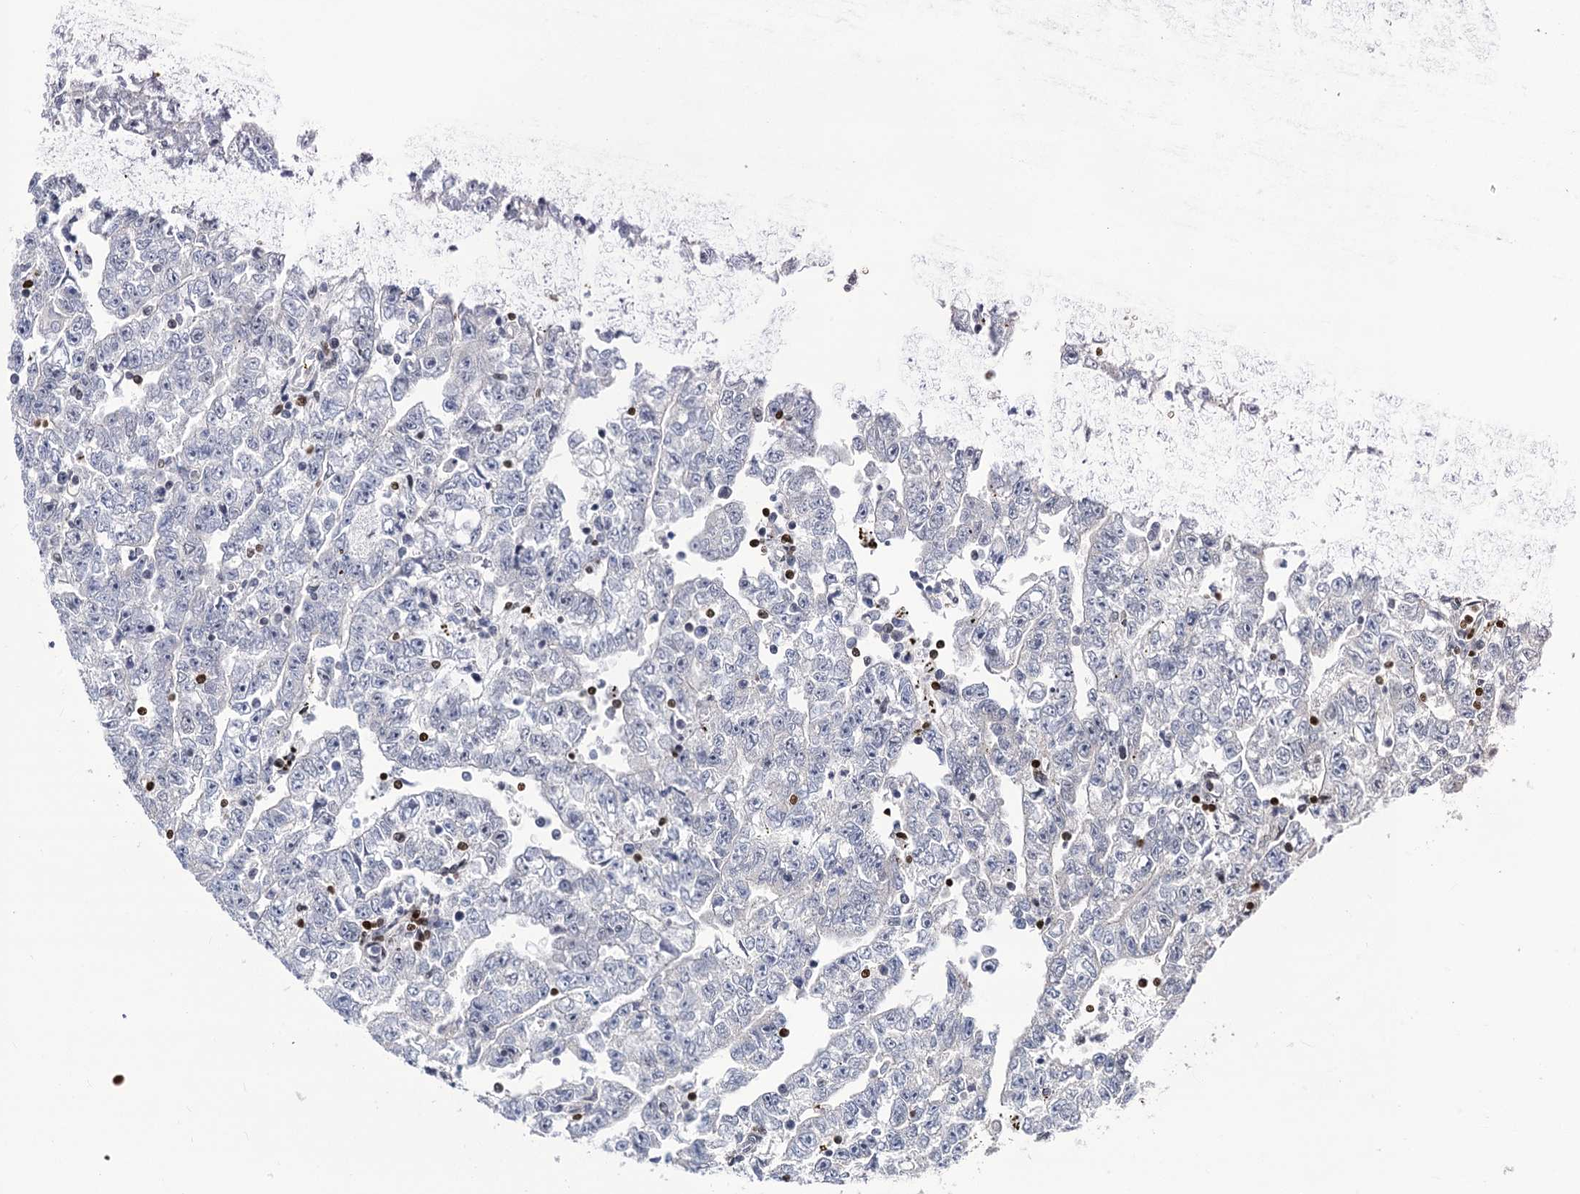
{"staining": {"intensity": "negative", "quantity": "none", "location": "none"}, "tissue": "testis cancer", "cell_type": "Tumor cells", "image_type": "cancer", "snomed": [{"axis": "morphology", "description": "Carcinoma, Embryonal, NOS"}, {"axis": "topography", "description": "Testis"}], "caption": "Image shows no significant protein positivity in tumor cells of testis cancer (embryonal carcinoma).", "gene": "MECP2", "patient": {"sex": "male", "age": 25}}